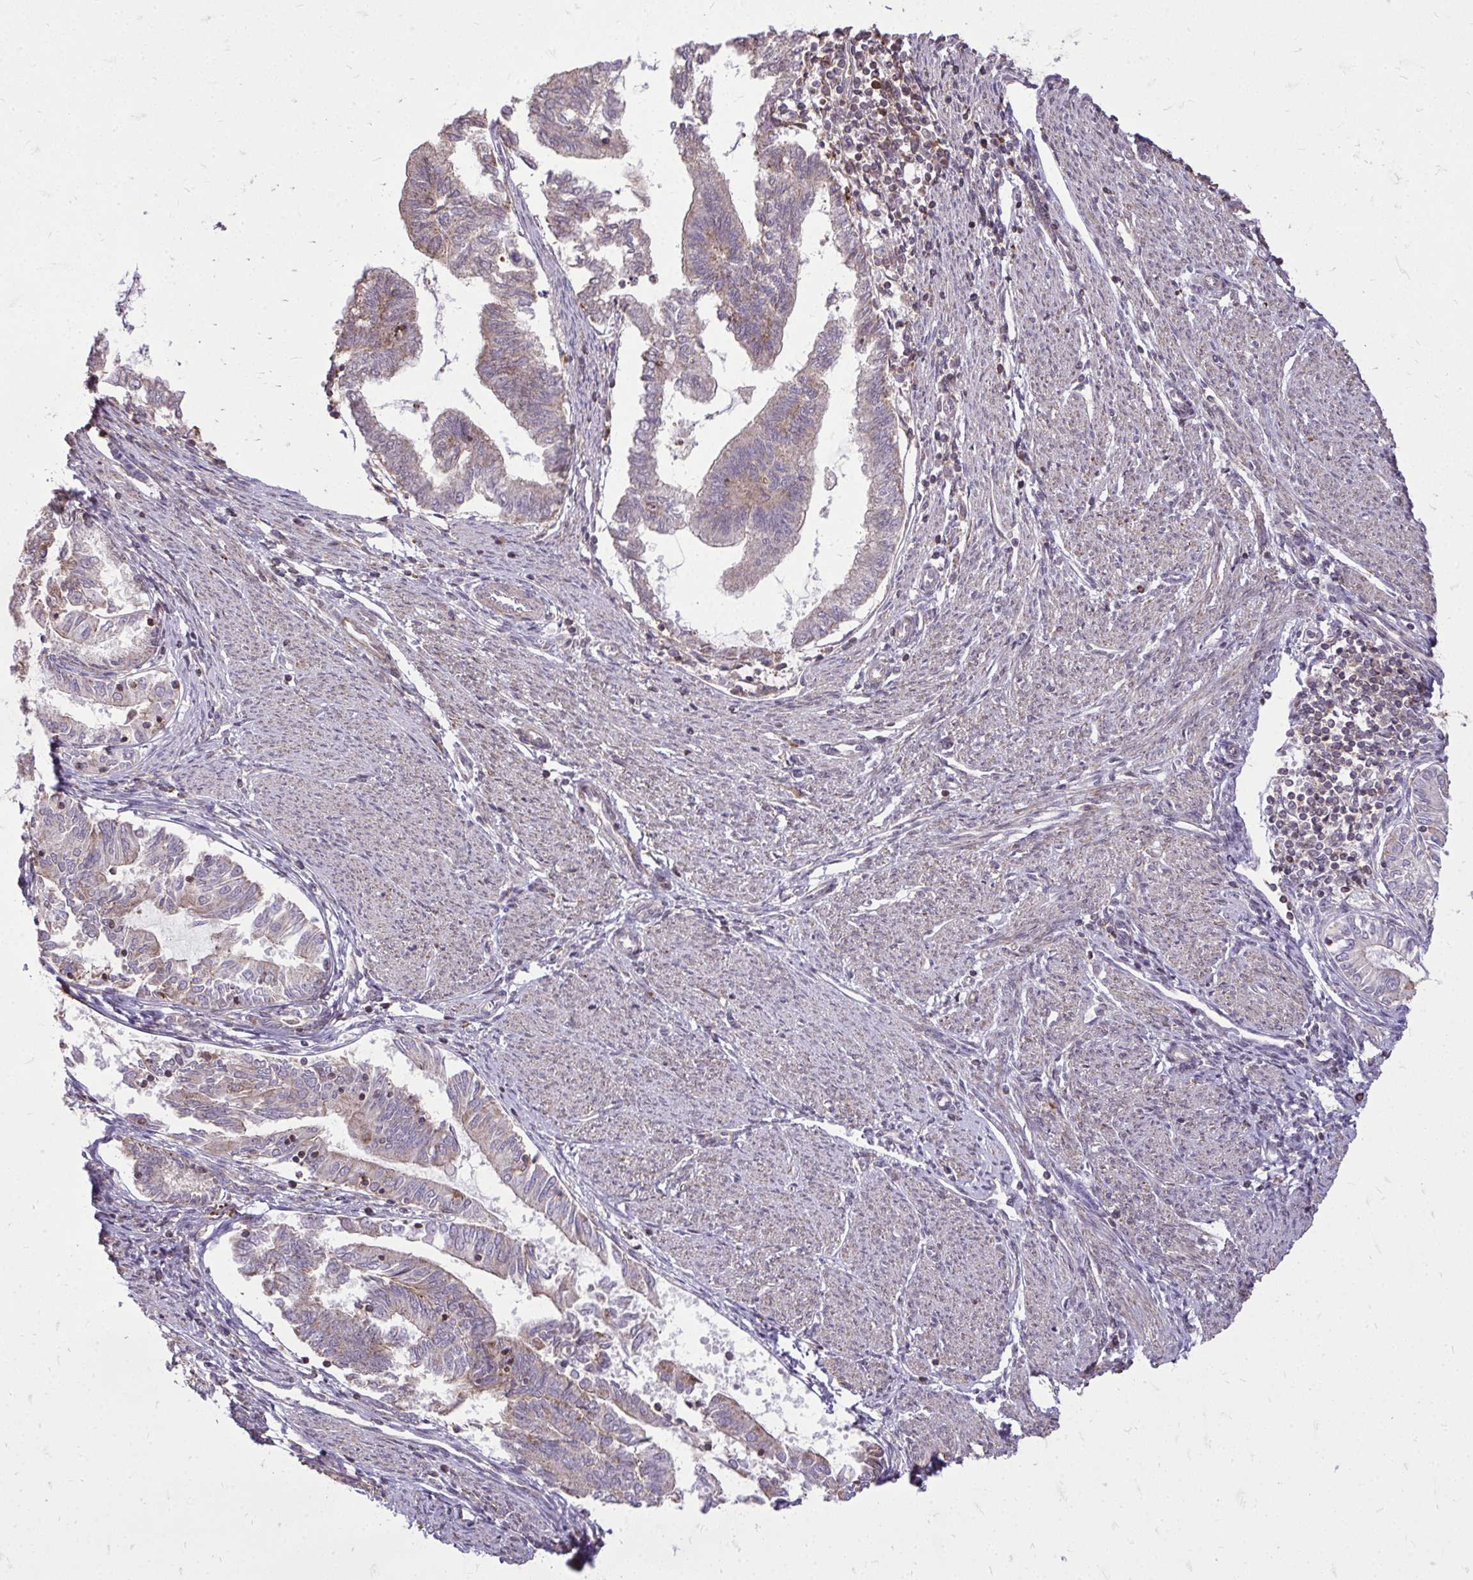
{"staining": {"intensity": "moderate", "quantity": "25%-75%", "location": "cytoplasmic/membranous"}, "tissue": "endometrial cancer", "cell_type": "Tumor cells", "image_type": "cancer", "snomed": [{"axis": "morphology", "description": "Adenocarcinoma, NOS"}, {"axis": "topography", "description": "Endometrium"}], "caption": "Endometrial cancer tissue shows moderate cytoplasmic/membranous positivity in approximately 25%-75% of tumor cells", "gene": "SLC7A5", "patient": {"sex": "female", "age": 79}}